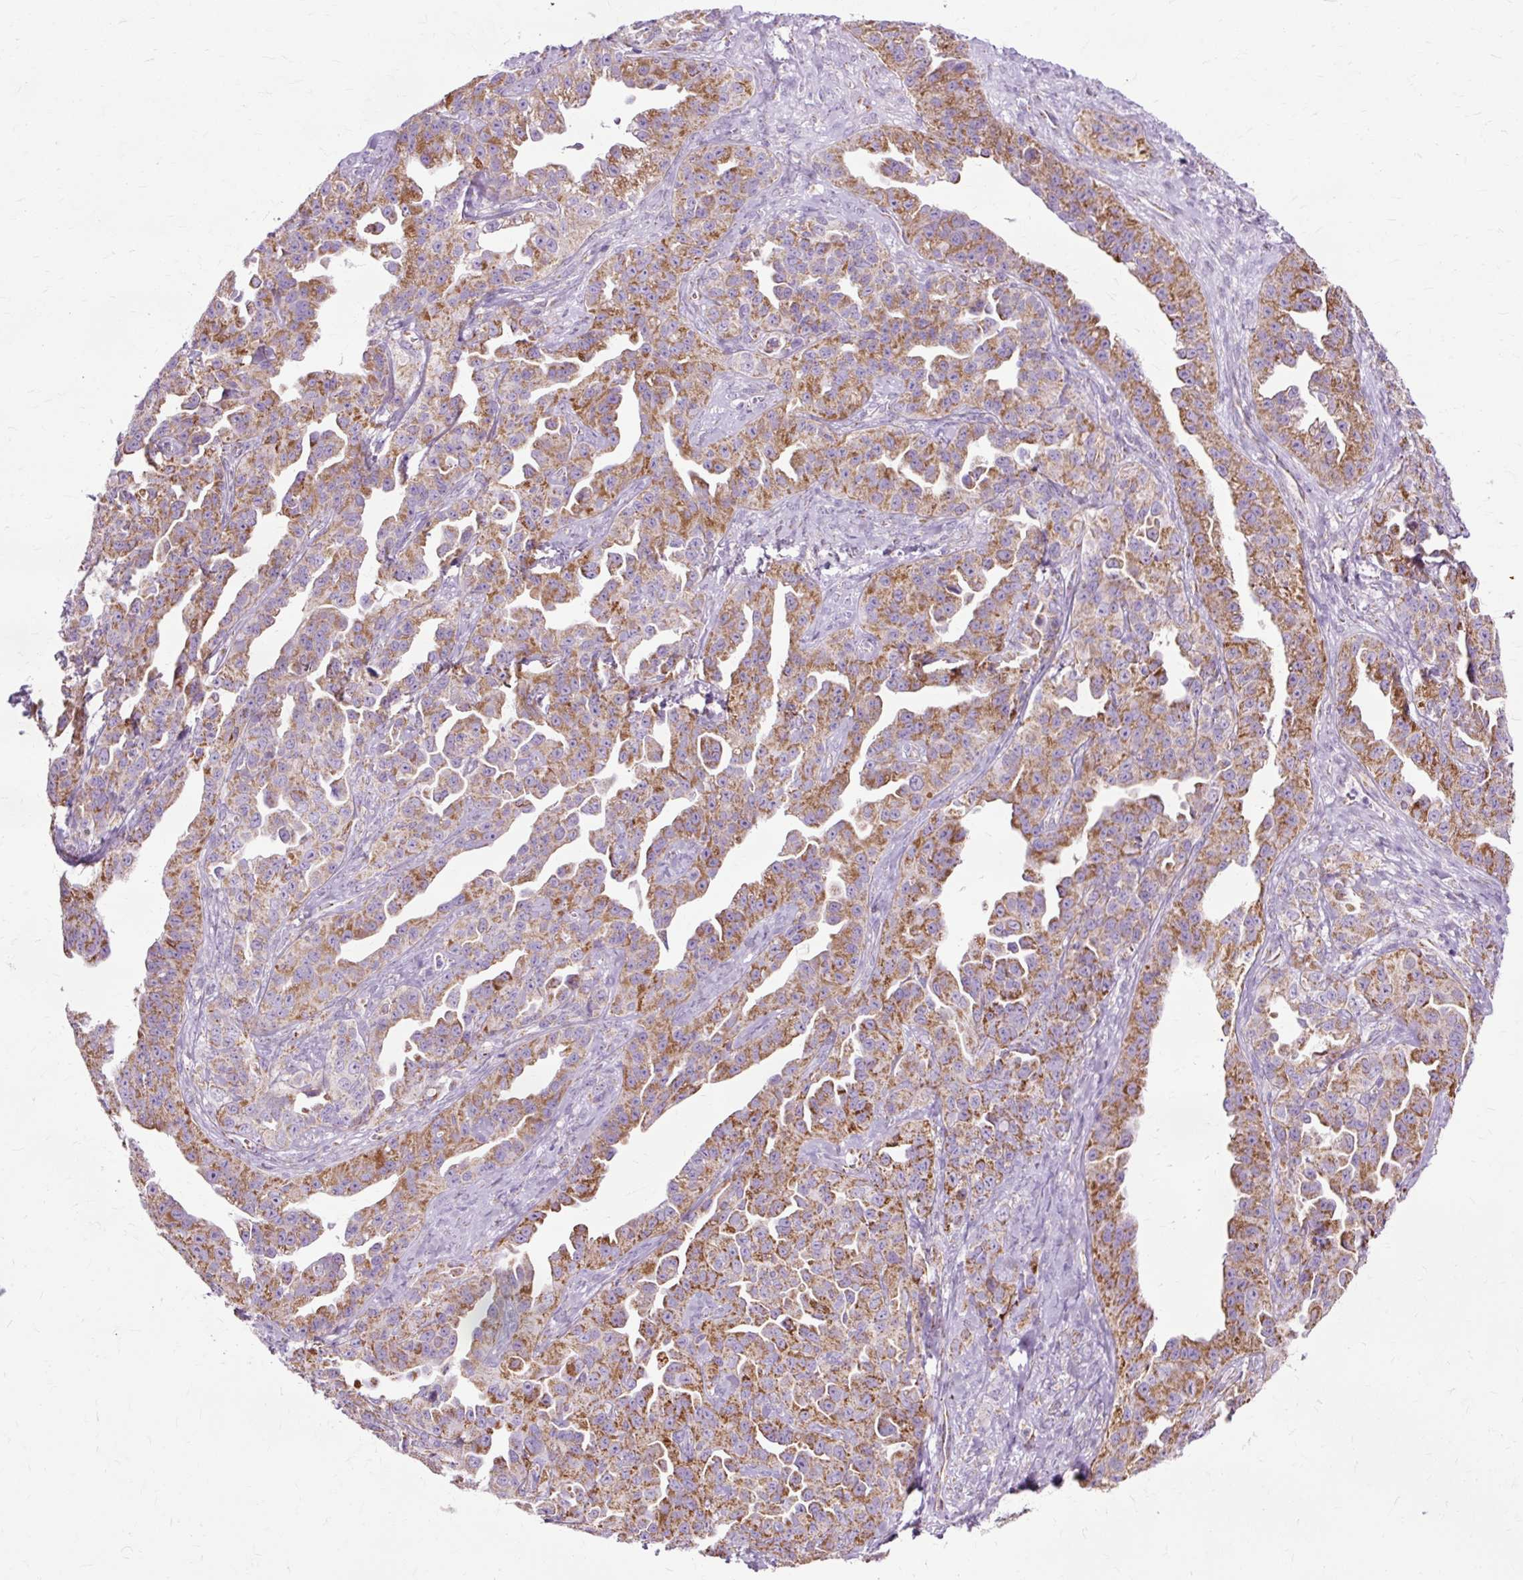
{"staining": {"intensity": "moderate", "quantity": ">75%", "location": "cytoplasmic/membranous"}, "tissue": "ovarian cancer", "cell_type": "Tumor cells", "image_type": "cancer", "snomed": [{"axis": "morphology", "description": "Cystadenocarcinoma, serous, NOS"}, {"axis": "topography", "description": "Ovary"}], "caption": "This micrograph demonstrates IHC staining of ovarian serous cystadenocarcinoma, with medium moderate cytoplasmic/membranous expression in approximately >75% of tumor cells.", "gene": "DLAT", "patient": {"sex": "female", "age": 75}}